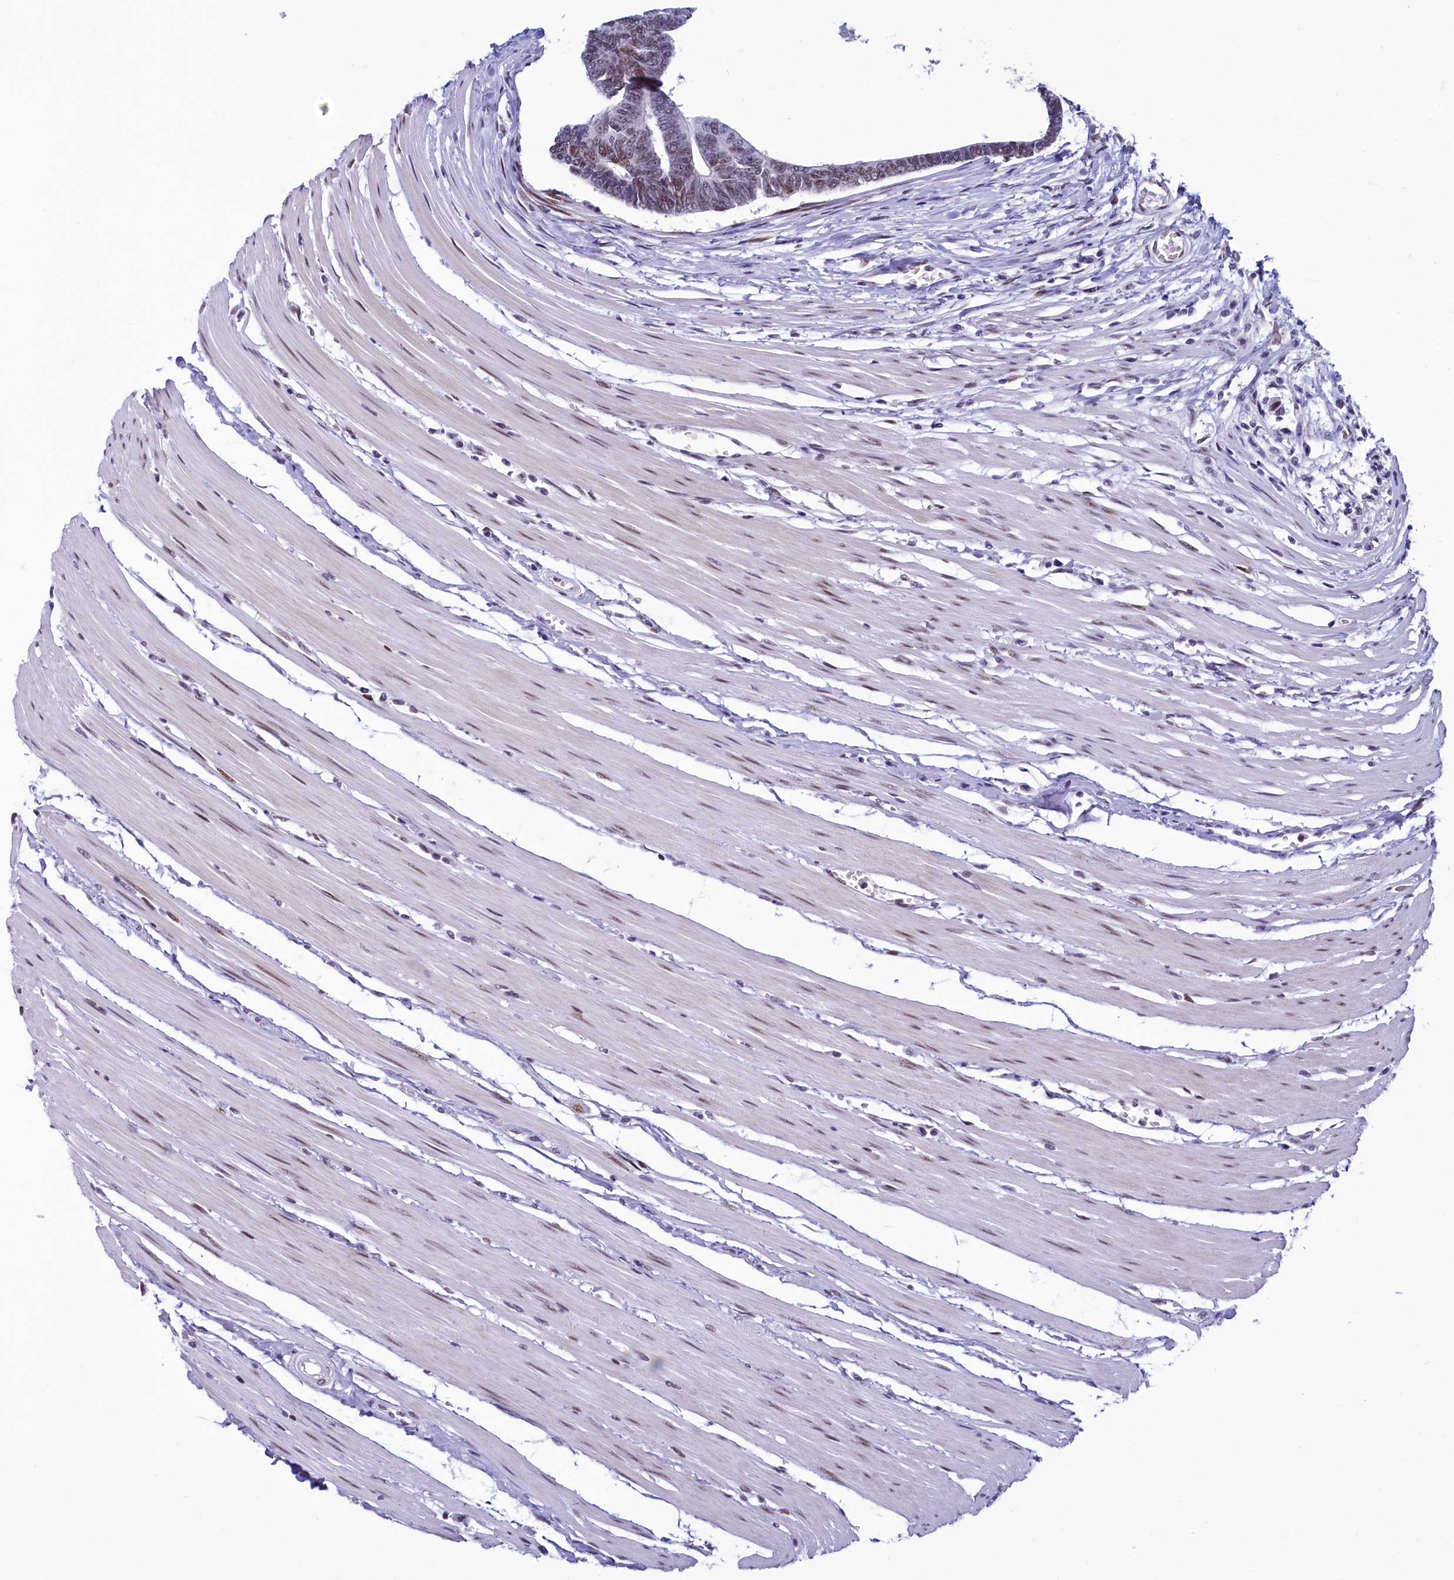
{"staining": {"intensity": "moderate", "quantity": ">75%", "location": "nuclear"}, "tissue": "colorectal cancer", "cell_type": "Tumor cells", "image_type": "cancer", "snomed": [{"axis": "morphology", "description": "Adenocarcinoma, NOS"}, {"axis": "topography", "description": "Rectum"}], "caption": "This histopathology image displays IHC staining of human colorectal adenocarcinoma, with medium moderate nuclear expression in approximately >75% of tumor cells.", "gene": "SUGP2", "patient": {"sex": "female", "age": 65}}